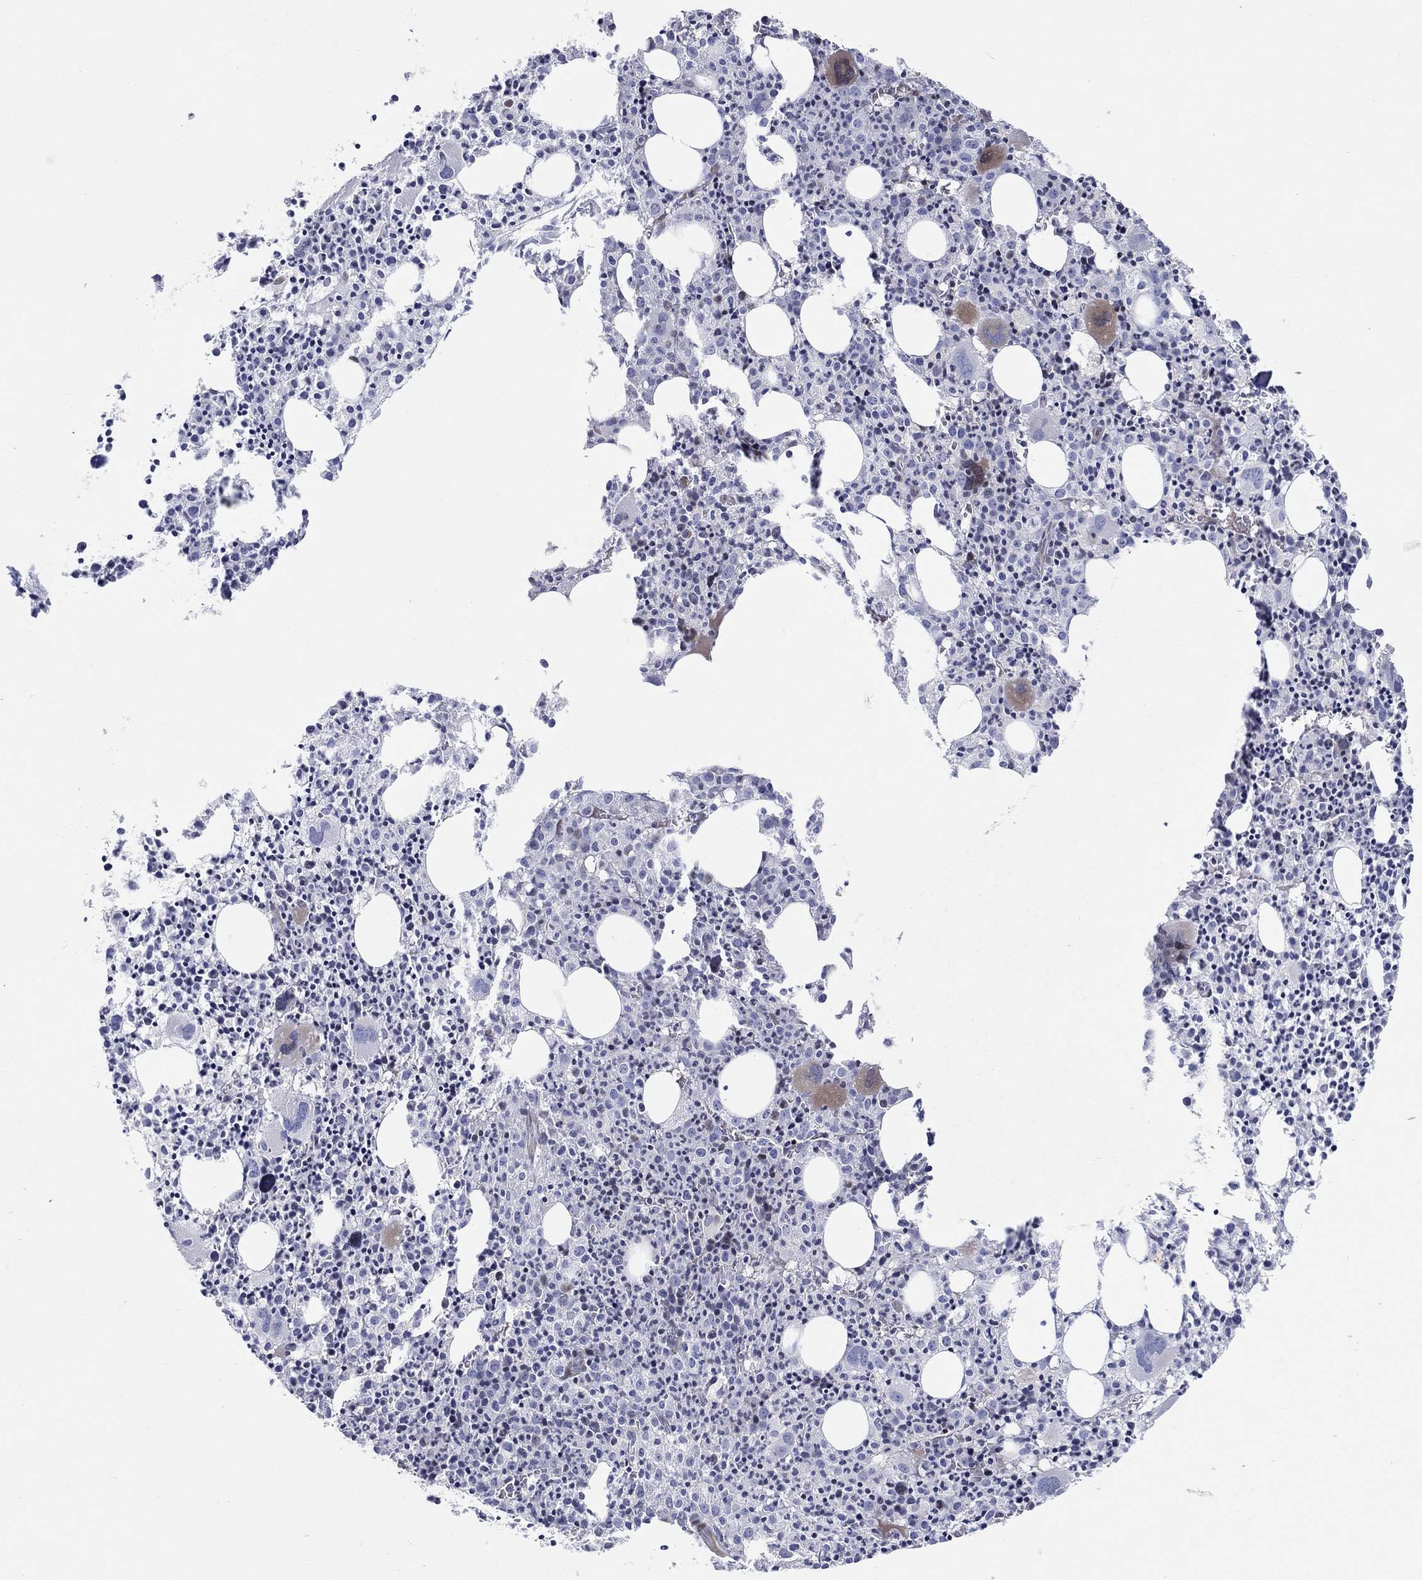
{"staining": {"intensity": "strong", "quantity": "25%-75%", "location": "cytoplasmic/membranous"}, "tissue": "bone marrow", "cell_type": "Hematopoietic cells", "image_type": "normal", "snomed": [{"axis": "morphology", "description": "Normal tissue, NOS"}, {"axis": "morphology", "description": "Inflammation, NOS"}, {"axis": "topography", "description": "Bone marrow"}], "caption": "This photomicrograph demonstrates benign bone marrow stained with immunohistochemistry (IHC) to label a protein in brown. The cytoplasmic/membranous of hematopoietic cells show strong positivity for the protein. Nuclei are counter-stained blue.", "gene": "ARHGAP36", "patient": {"sex": "male", "age": 3}}